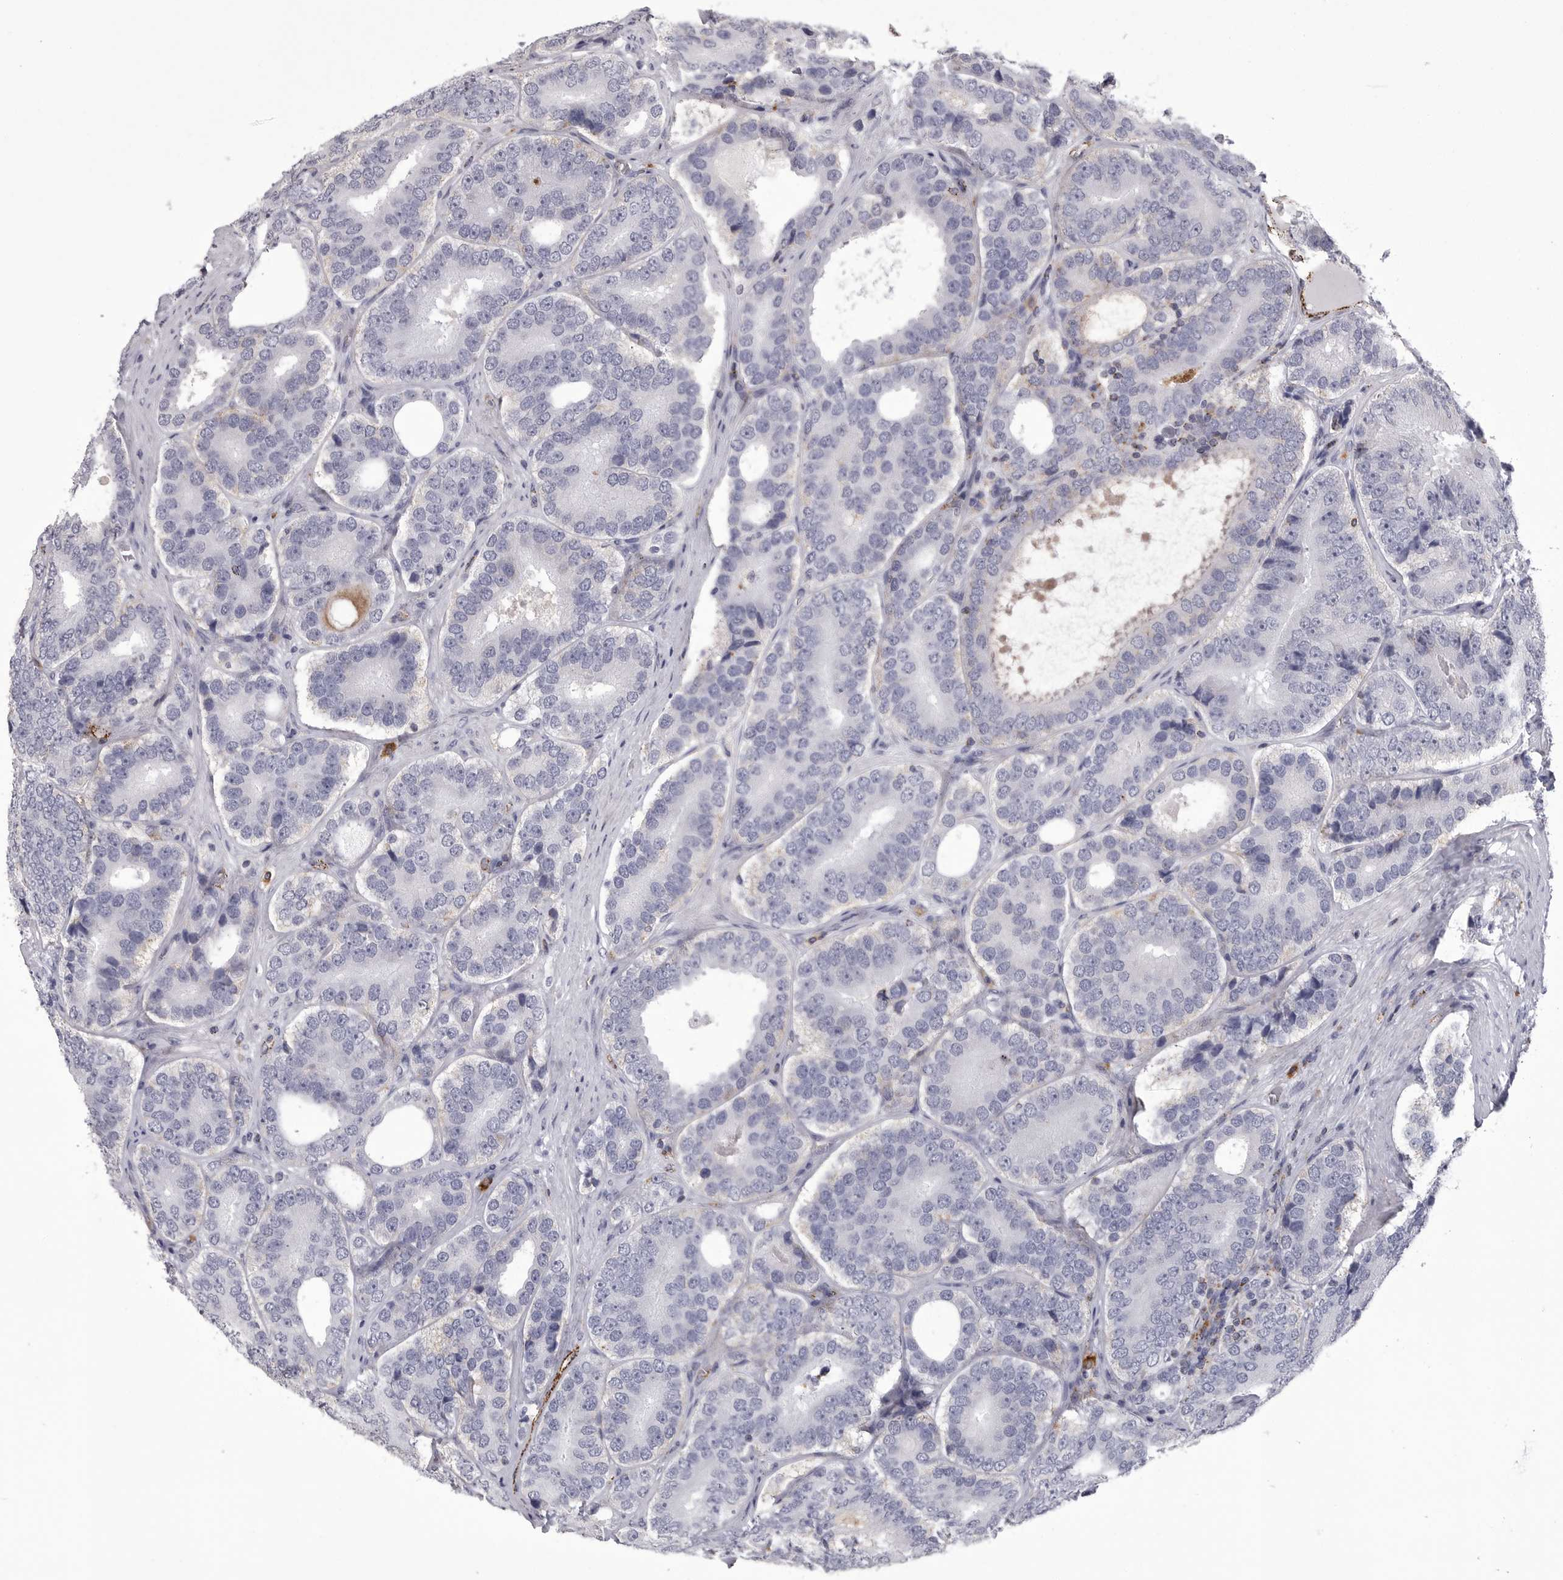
{"staining": {"intensity": "negative", "quantity": "none", "location": "none"}, "tissue": "prostate cancer", "cell_type": "Tumor cells", "image_type": "cancer", "snomed": [{"axis": "morphology", "description": "Adenocarcinoma, High grade"}, {"axis": "topography", "description": "Prostate"}], "caption": "Prostate cancer was stained to show a protein in brown. There is no significant positivity in tumor cells. (Brightfield microscopy of DAB (3,3'-diaminobenzidine) immunohistochemistry (IHC) at high magnification).", "gene": "PSPN", "patient": {"sex": "male", "age": 56}}